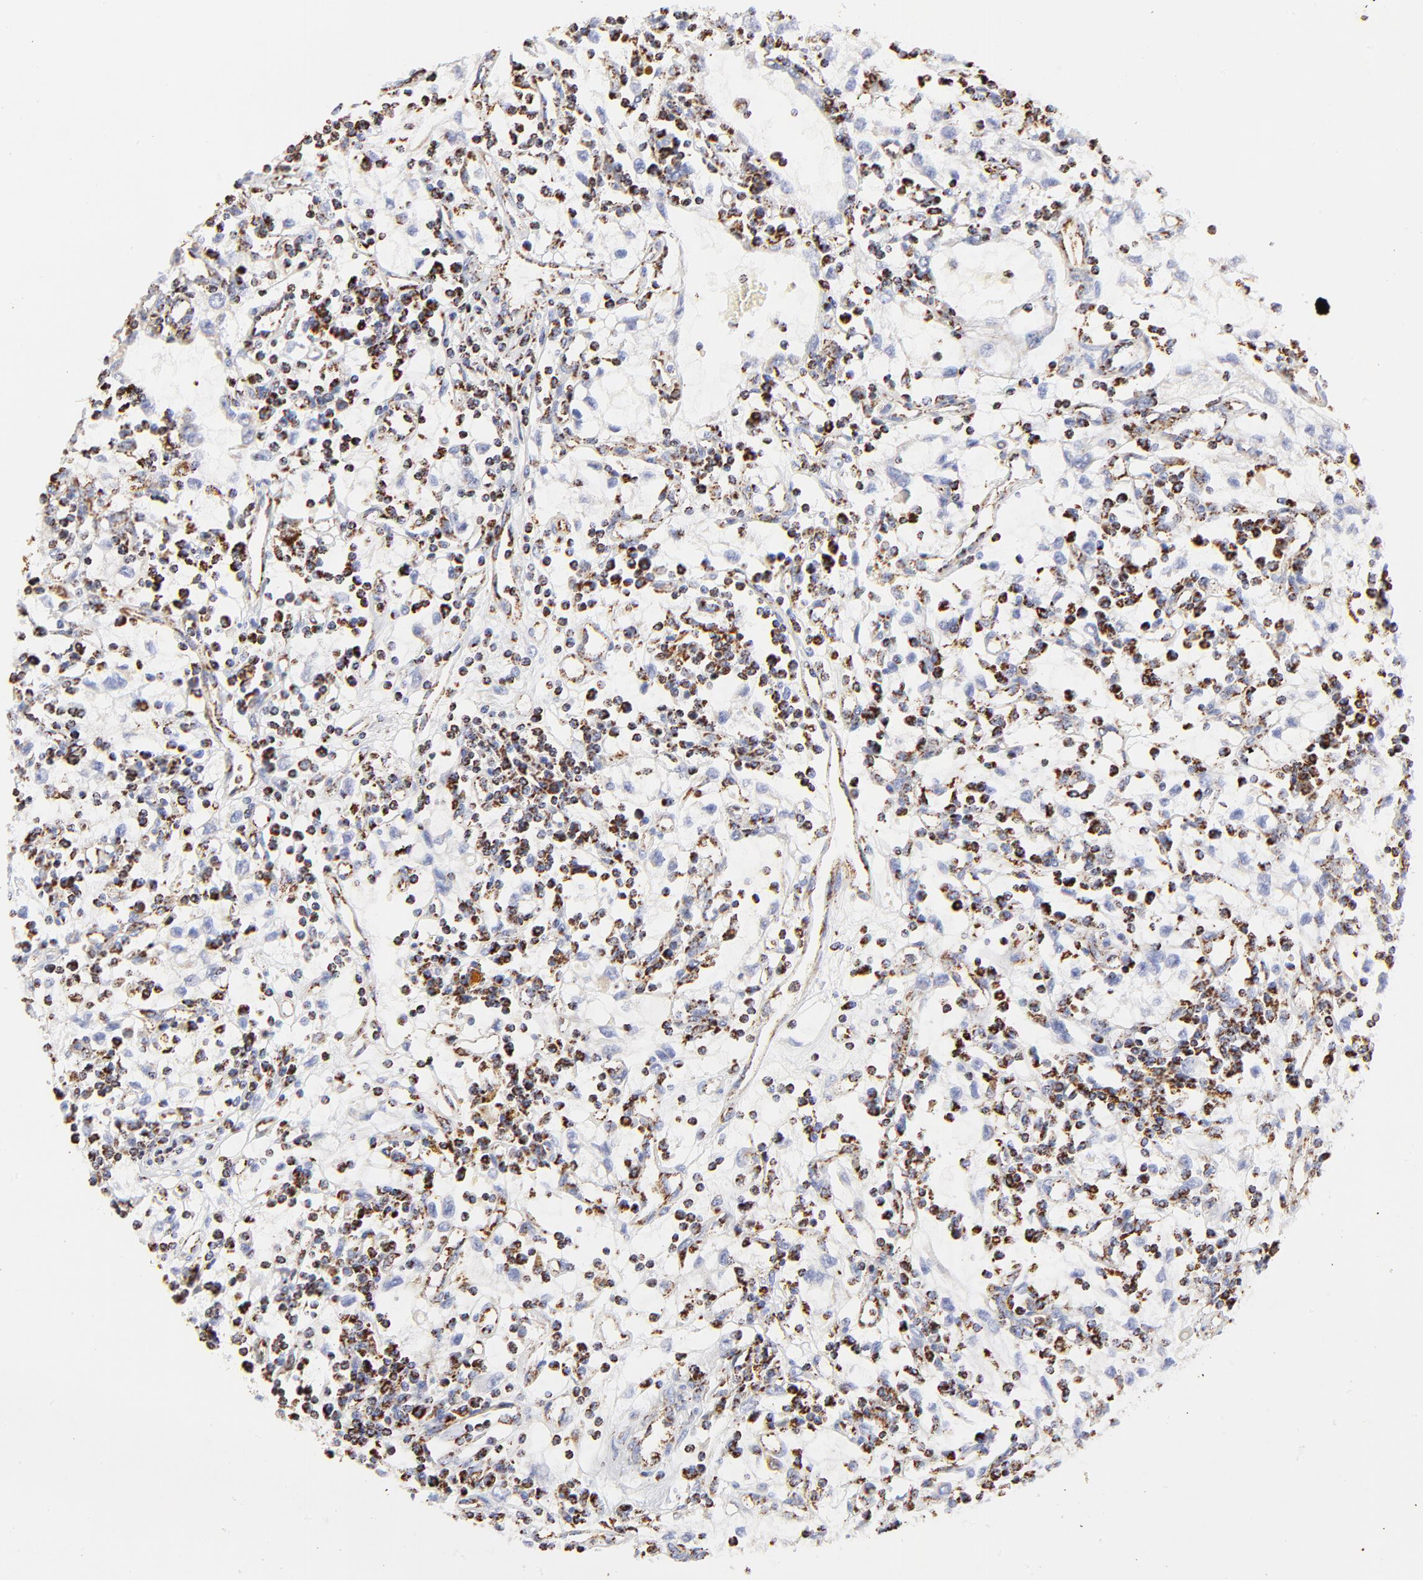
{"staining": {"intensity": "negative", "quantity": "none", "location": "none"}, "tissue": "renal cancer", "cell_type": "Tumor cells", "image_type": "cancer", "snomed": [{"axis": "morphology", "description": "Adenocarcinoma, NOS"}, {"axis": "topography", "description": "Kidney"}], "caption": "IHC image of neoplastic tissue: human renal cancer stained with DAB (3,3'-diaminobenzidine) displays no significant protein staining in tumor cells.", "gene": "COX4I1", "patient": {"sex": "male", "age": 82}}